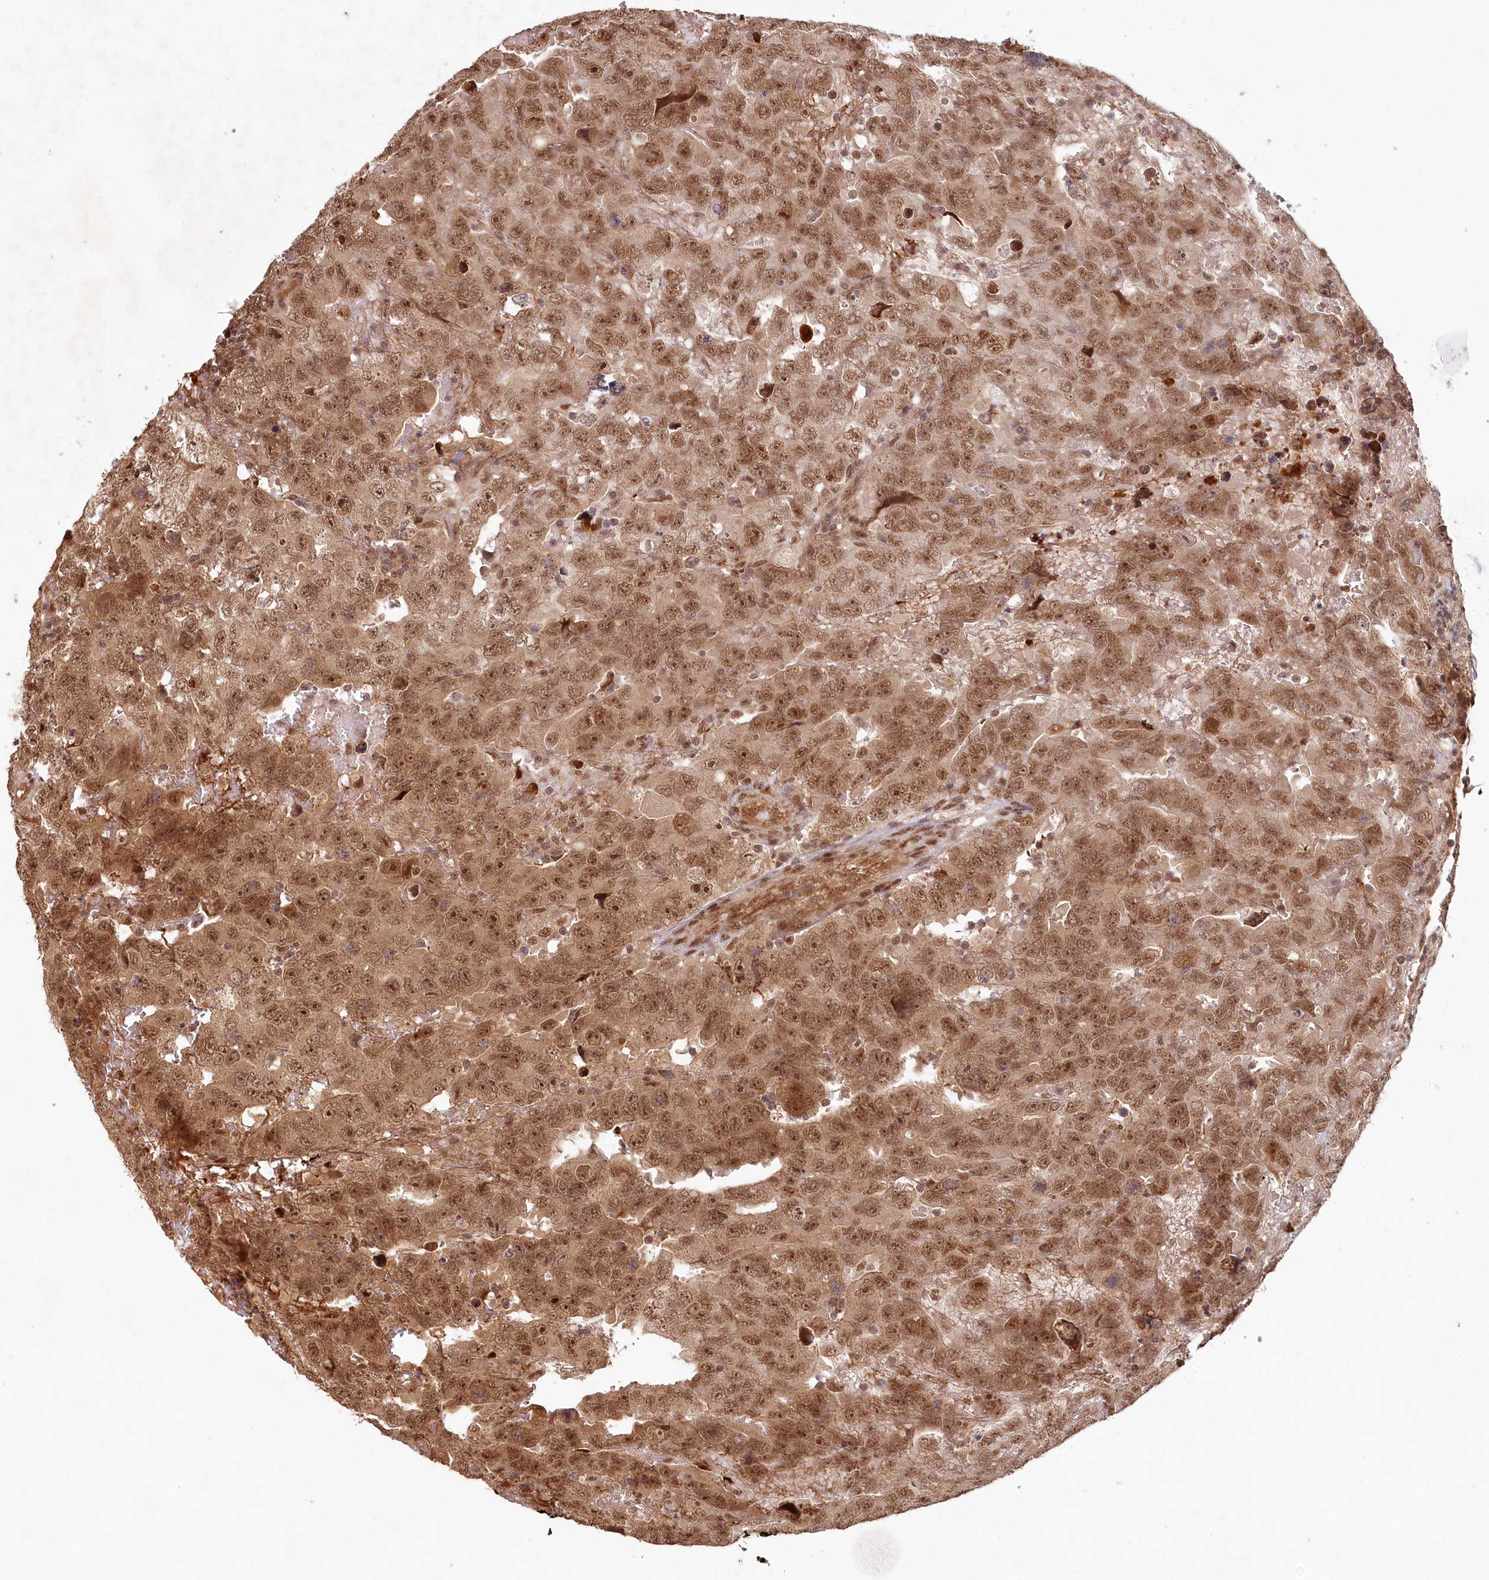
{"staining": {"intensity": "moderate", "quantity": ">75%", "location": "nuclear"}, "tissue": "testis cancer", "cell_type": "Tumor cells", "image_type": "cancer", "snomed": [{"axis": "morphology", "description": "Carcinoma, Embryonal, NOS"}, {"axis": "topography", "description": "Testis"}], "caption": "Protein positivity by IHC displays moderate nuclear staining in about >75% of tumor cells in testis embryonal carcinoma.", "gene": "WAPL", "patient": {"sex": "male", "age": 45}}